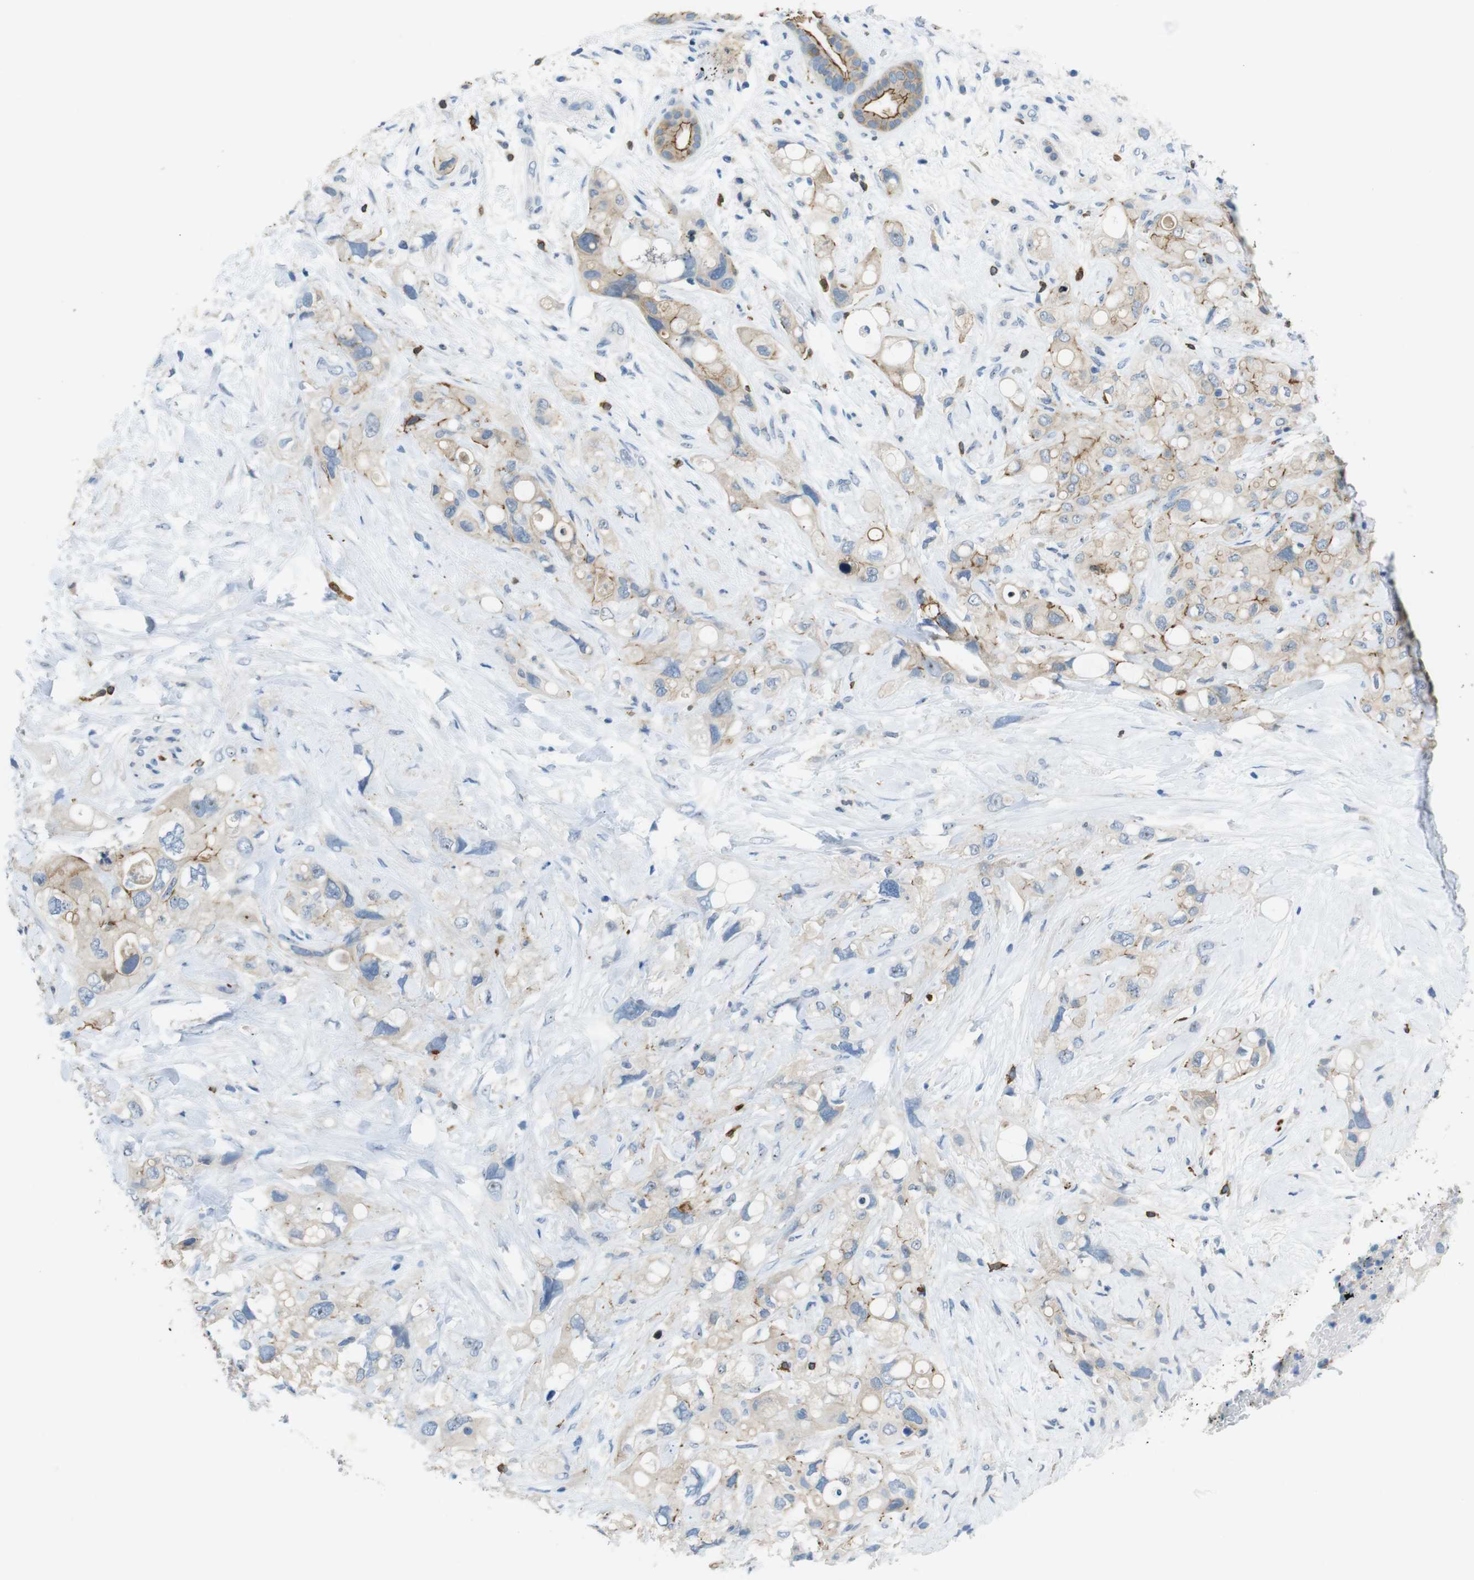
{"staining": {"intensity": "moderate", "quantity": "<25%", "location": "cytoplasmic/membranous"}, "tissue": "pancreatic cancer", "cell_type": "Tumor cells", "image_type": "cancer", "snomed": [{"axis": "morphology", "description": "Adenocarcinoma, NOS"}, {"axis": "topography", "description": "Pancreas"}], "caption": "Moderate cytoplasmic/membranous positivity for a protein is identified in approximately <25% of tumor cells of pancreatic cancer using immunohistochemistry.", "gene": "TJP3", "patient": {"sex": "female", "age": 56}}